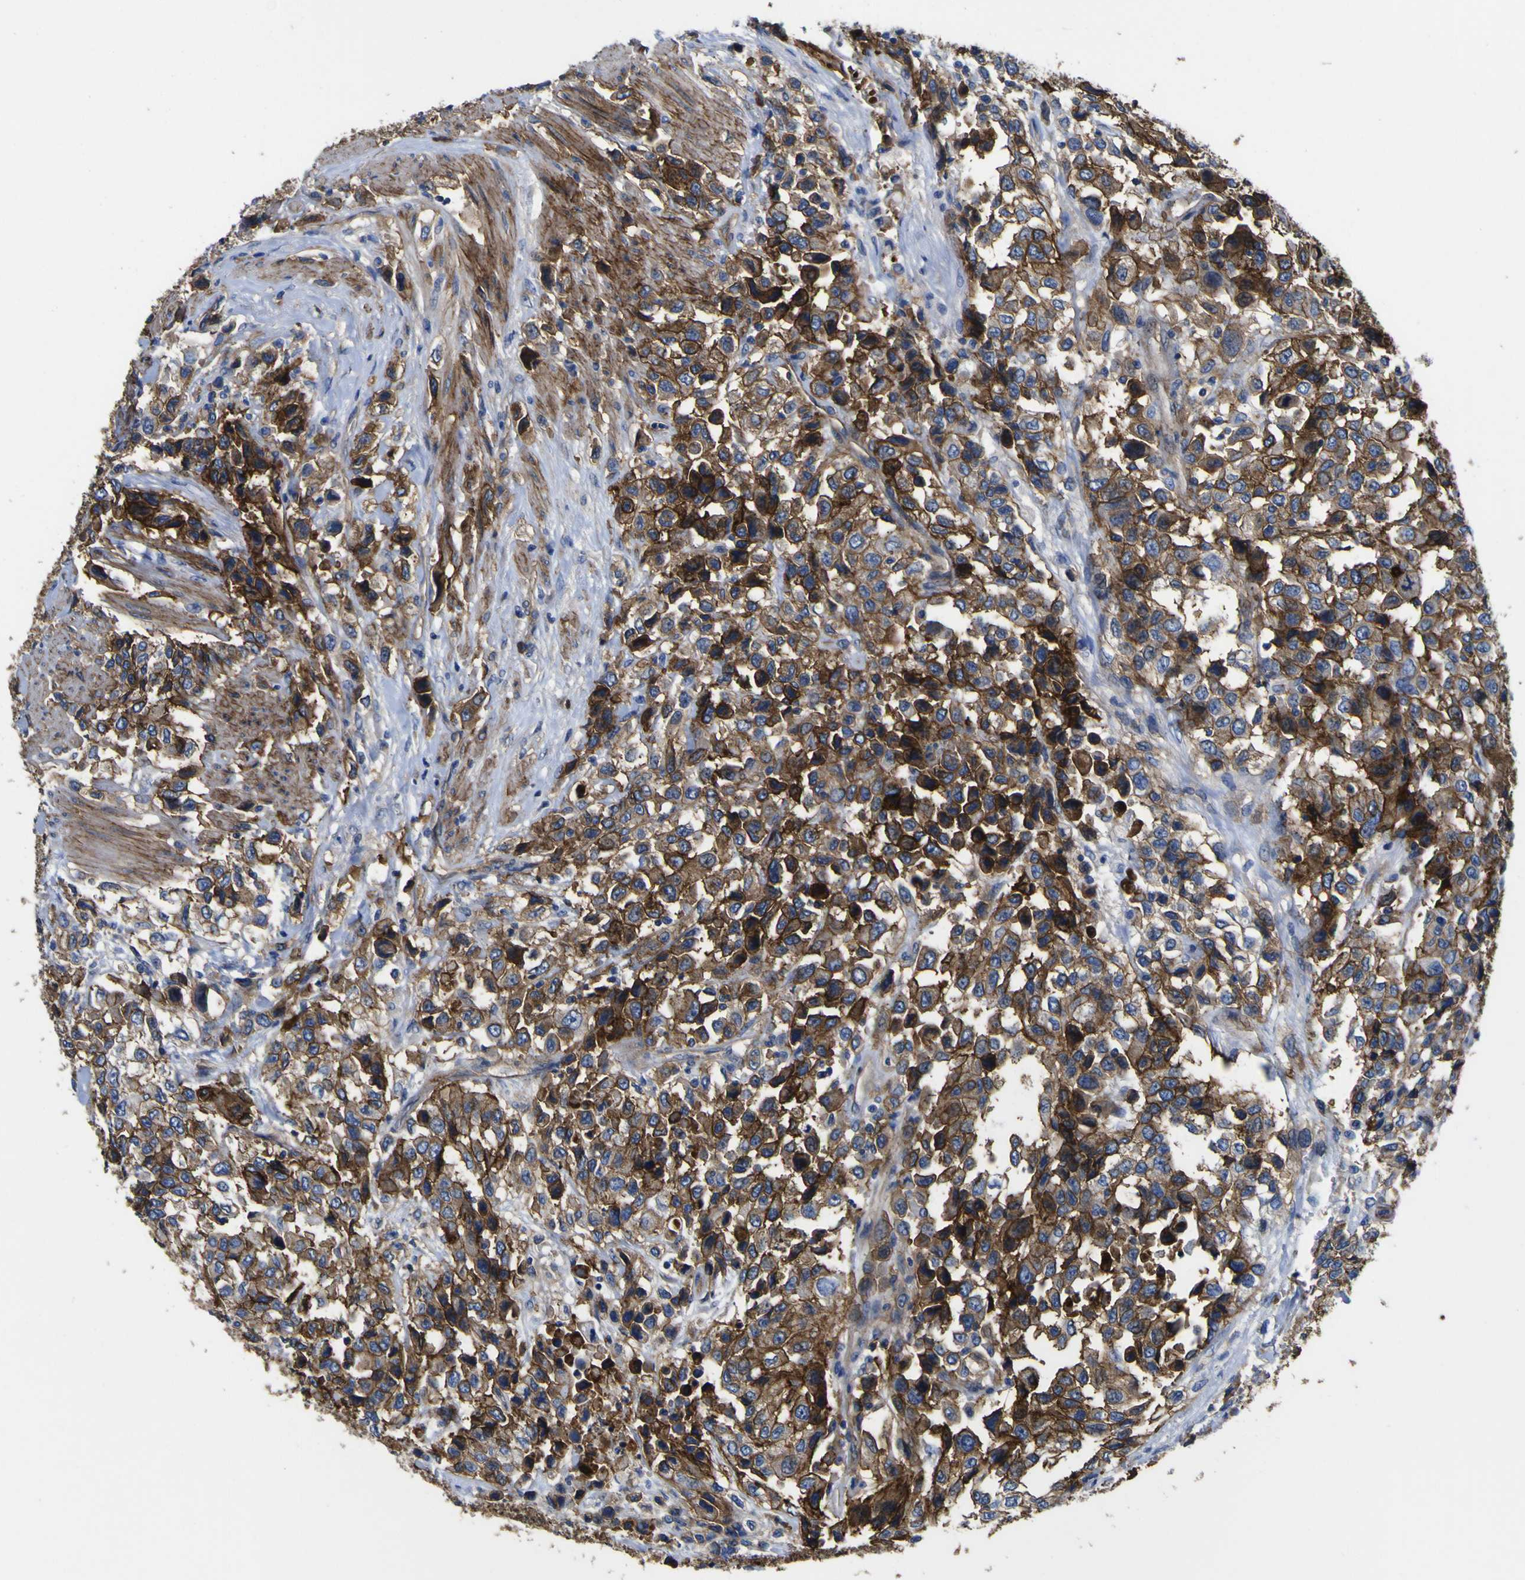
{"staining": {"intensity": "moderate", "quantity": "25%-75%", "location": "cytoplasmic/membranous"}, "tissue": "urothelial cancer", "cell_type": "Tumor cells", "image_type": "cancer", "snomed": [{"axis": "morphology", "description": "Urothelial carcinoma, High grade"}, {"axis": "topography", "description": "Urinary bladder"}], "caption": "IHC histopathology image of urothelial carcinoma (high-grade) stained for a protein (brown), which shows medium levels of moderate cytoplasmic/membranous expression in approximately 25%-75% of tumor cells.", "gene": "CD151", "patient": {"sex": "female", "age": 80}}